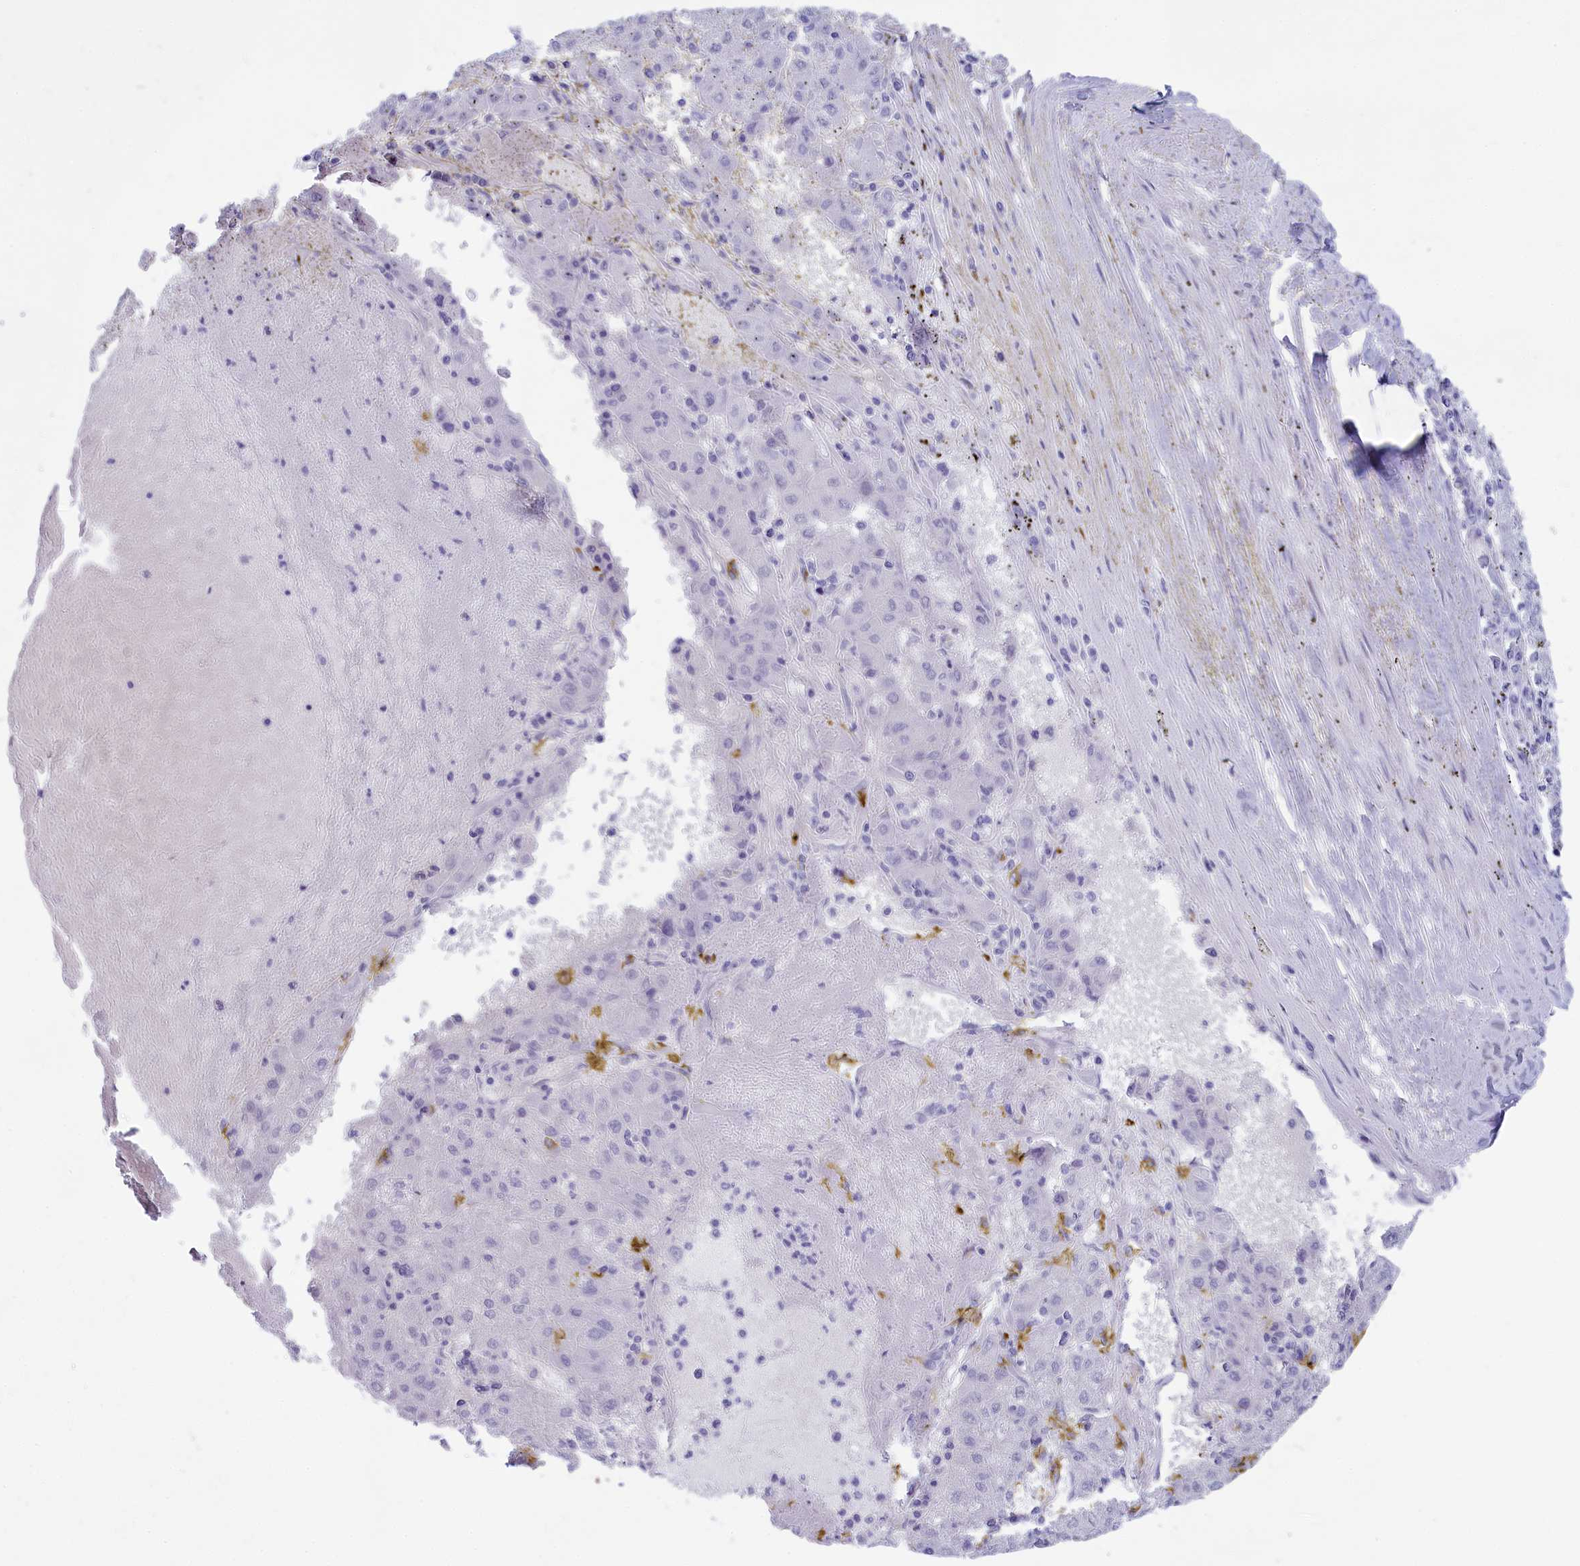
{"staining": {"intensity": "negative", "quantity": "none", "location": "none"}, "tissue": "liver cancer", "cell_type": "Tumor cells", "image_type": "cancer", "snomed": [{"axis": "morphology", "description": "Carcinoma, Hepatocellular, NOS"}, {"axis": "topography", "description": "Liver"}], "caption": "Immunohistochemical staining of hepatocellular carcinoma (liver) displays no significant positivity in tumor cells. Nuclei are stained in blue.", "gene": "TACSTD2", "patient": {"sex": "male", "age": 72}}